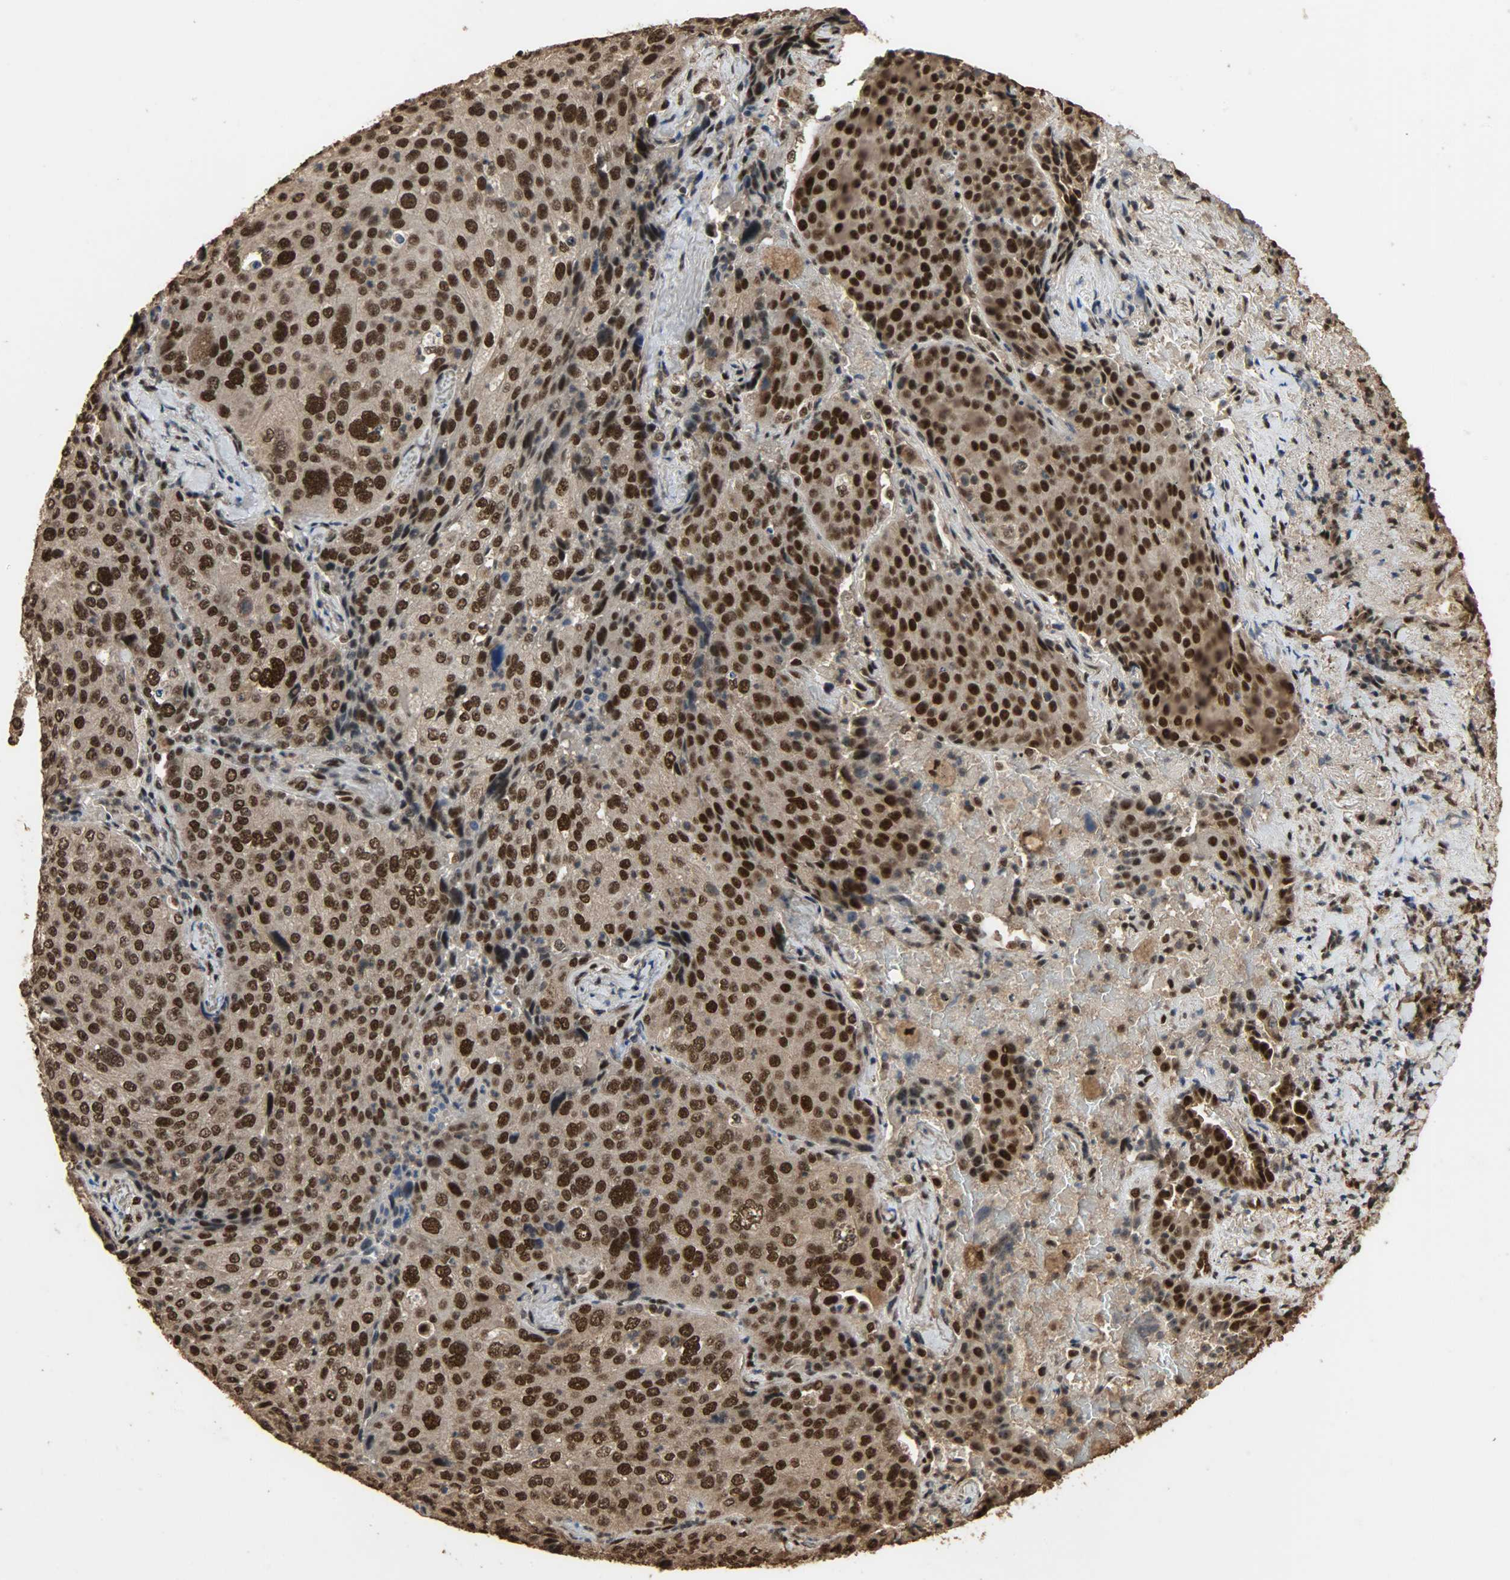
{"staining": {"intensity": "strong", "quantity": ">75%", "location": "cytoplasmic/membranous,nuclear"}, "tissue": "lung cancer", "cell_type": "Tumor cells", "image_type": "cancer", "snomed": [{"axis": "morphology", "description": "Squamous cell carcinoma, NOS"}, {"axis": "topography", "description": "Lung"}], "caption": "Human lung squamous cell carcinoma stained with a protein marker exhibits strong staining in tumor cells.", "gene": "CCNT2", "patient": {"sex": "male", "age": 54}}